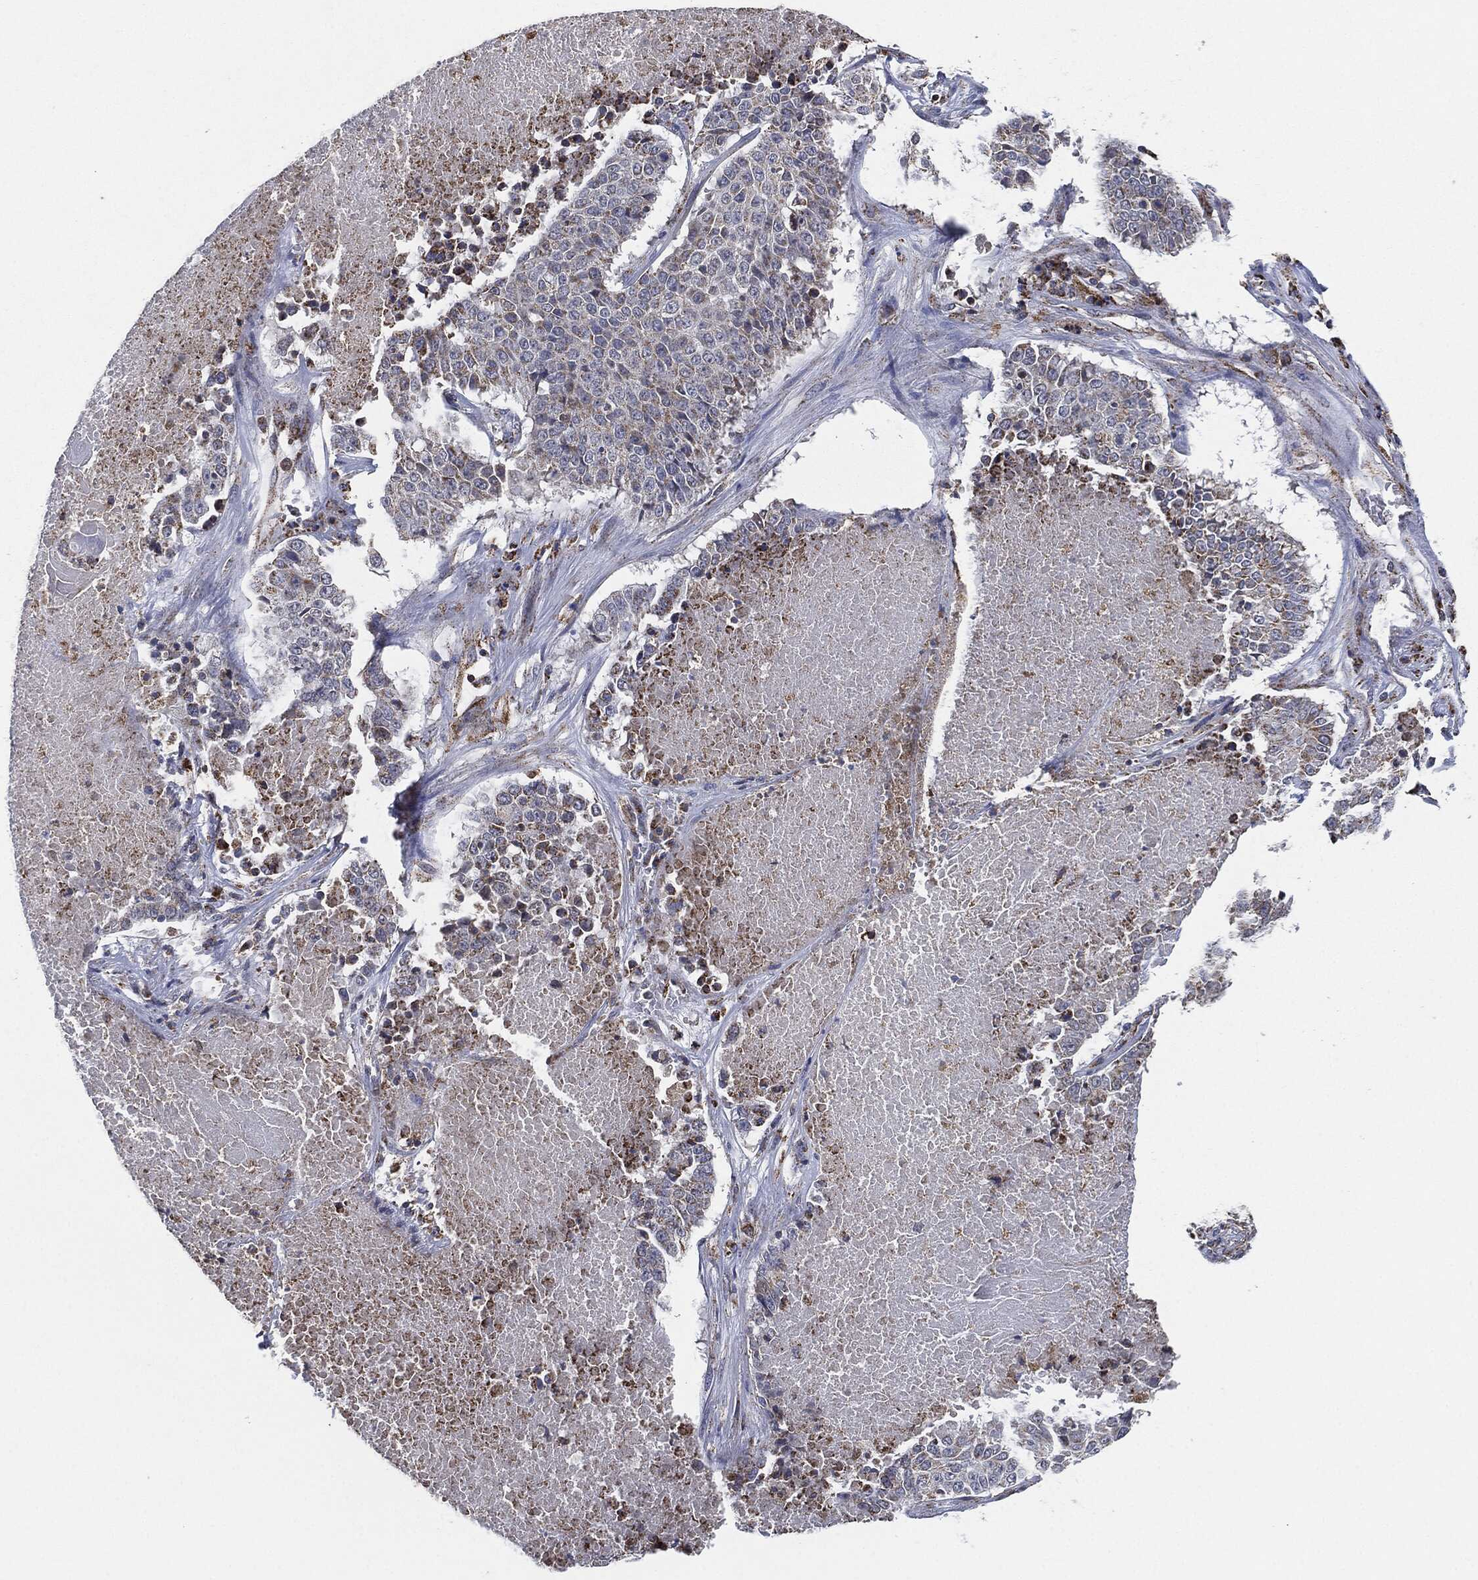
{"staining": {"intensity": "moderate", "quantity": "<25%", "location": "cytoplasmic/membranous"}, "tissue": "lung cancer", "cell_type": "Tumor cells", "image_type": "cancer", "snomed": [{"axis": "morphology", "description": "Squamous cell carcinoma, NOS"}, {"axis": "topography", "description": "Lung"}], "caption": "Moderate cytoplasmic/membranous protein positivity is seen in approximately <25% of tumor cells in squamous cell carcinoma (lung). The staining was performed using DAB, with brown indicating positive protein expression. Nuclei are stained blue with hematoxylin.", "gene": "NDUFV2", "patient": {"sex": "male", "age": 64}}